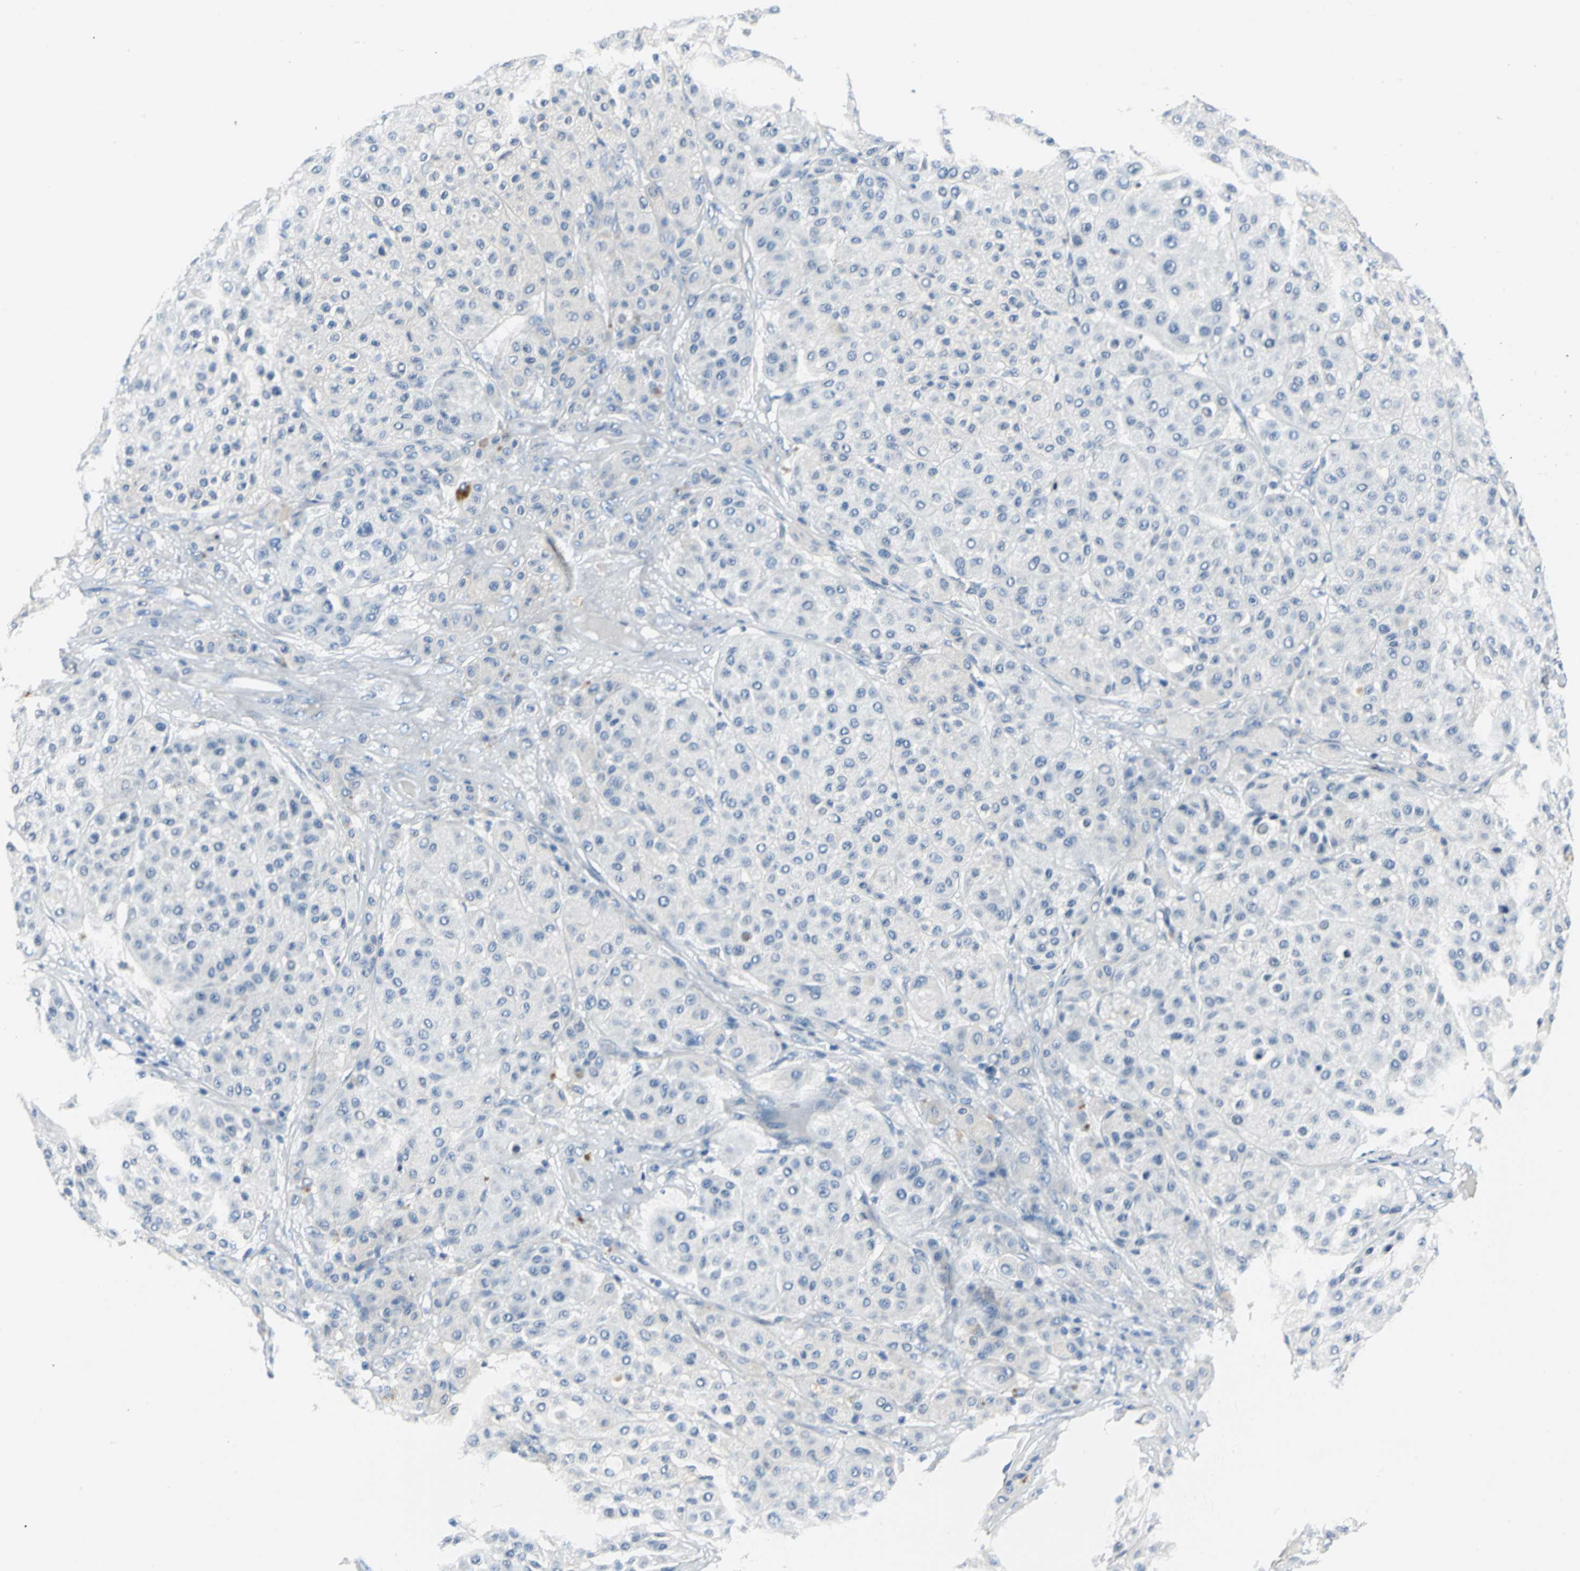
{"staining": {"intensity": "negative", "quantity": "none", "location": "none"}, "tissue": "melanoma", "cell_type": "Tumor cells", "image_type": "cancer", "snomed": [{"axis": "morphology", "description": "Normal tissue, NOS"}, {"axis": "morphology", "description": "Malignant melanoma, Metastatic site"}, {"axis": "topography", "description": "Skin"}], "caption": "Tumor cells show no significant positivity in malignant melanoma (metastatic site).", "gene": "RIPOR1", "patient": {"sex": "male", "age": 41}}